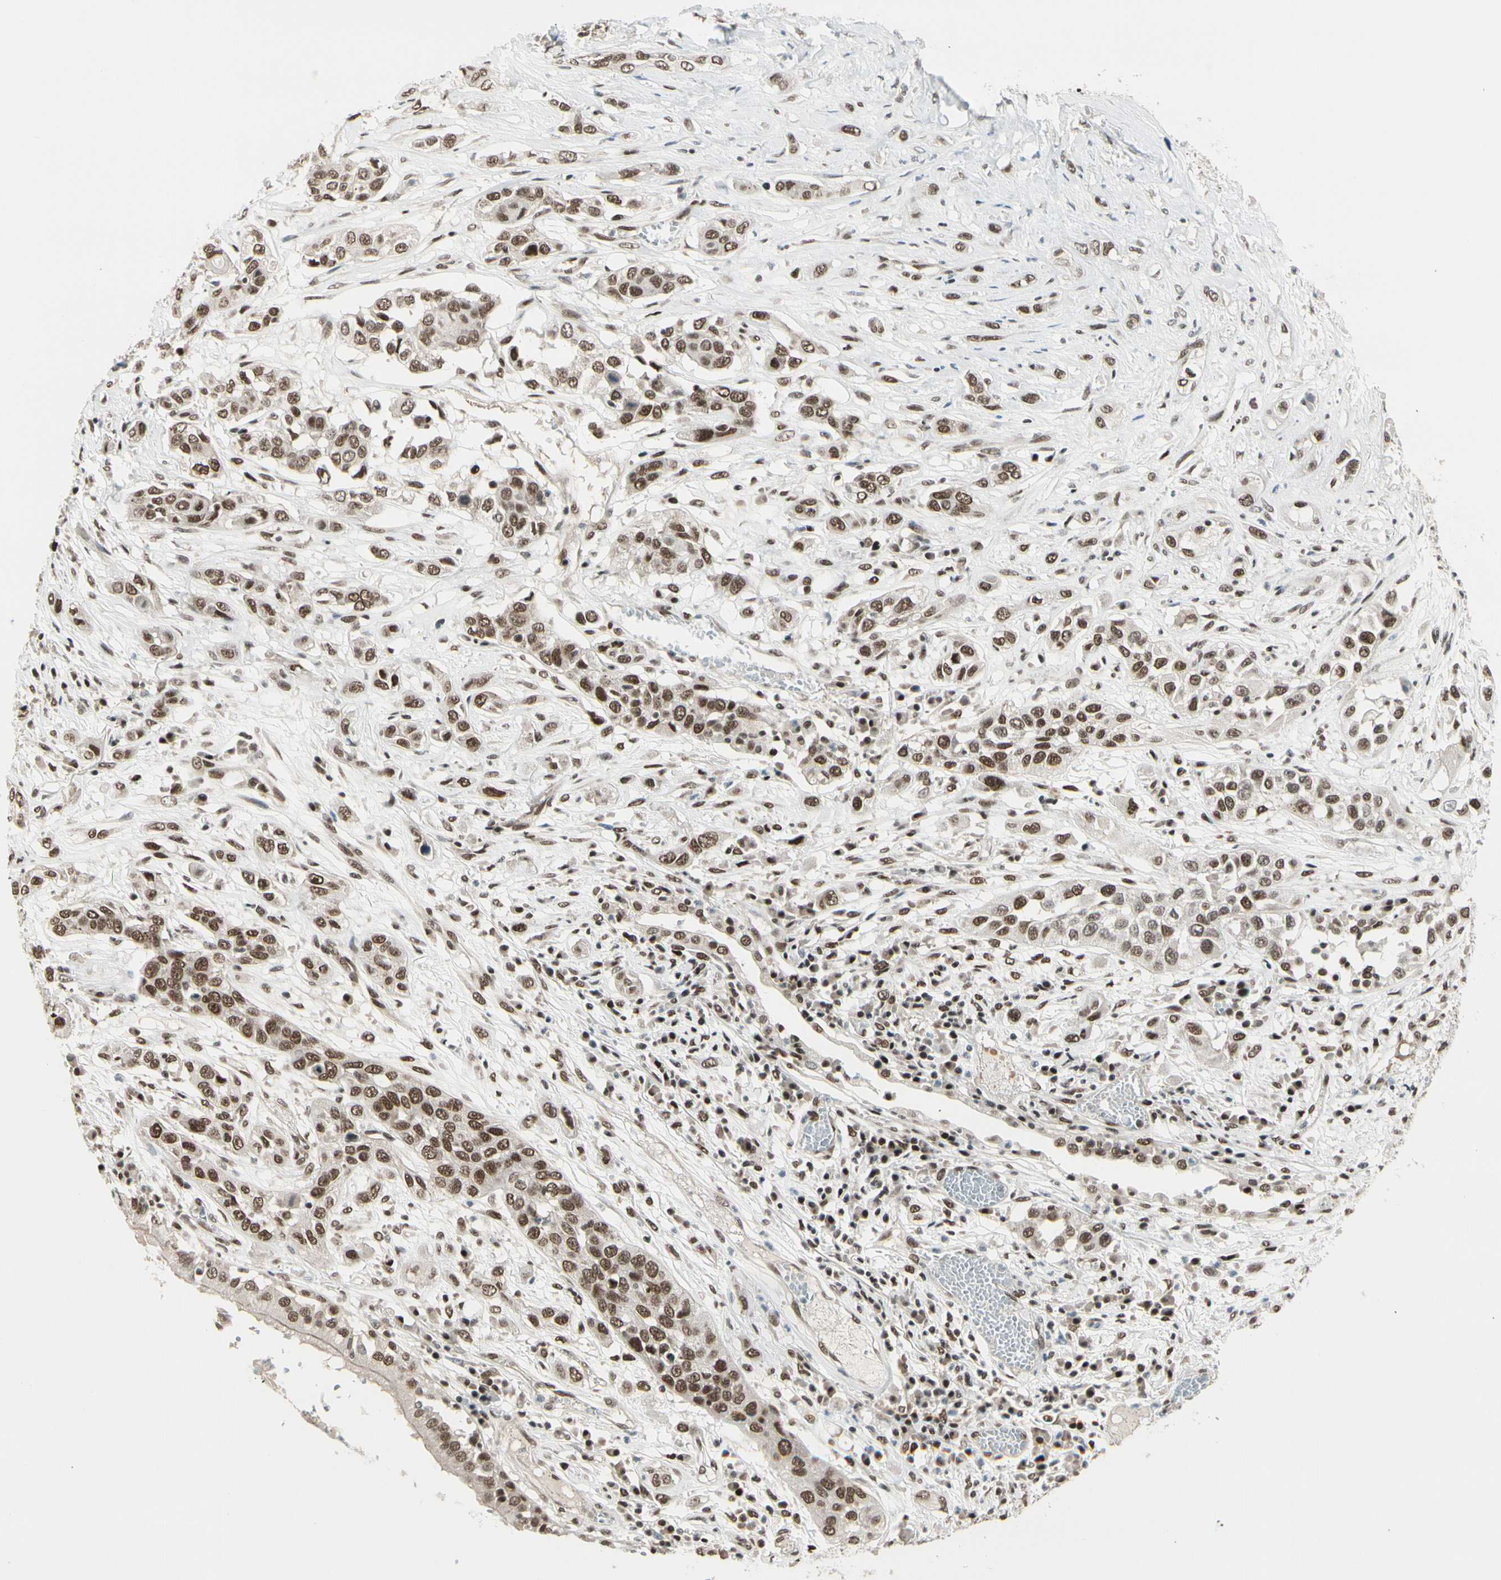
{"staining": {"intensity": "moderate", "quantity": ">75%", "location": "nuclear"}, "tissue": "lung cancer", "cell_type": "Tumor cells", "image_type": "cancer", "snomed": [{"axis": "morphology", "description": "Squamous cell carcinoma, NOS"}, {"axis": "topography", "description": "Lung"}], "caption": "Tumor cells show medium levels of moderate nuclear expression in approximately >75% of cells in human lung cancer. Immunohistochemistry (ihc) stains the protein in brown and the nuclei are stained blue.", "gene": "CHAMP1", "patient": {"sex": "male", "age": 71}}